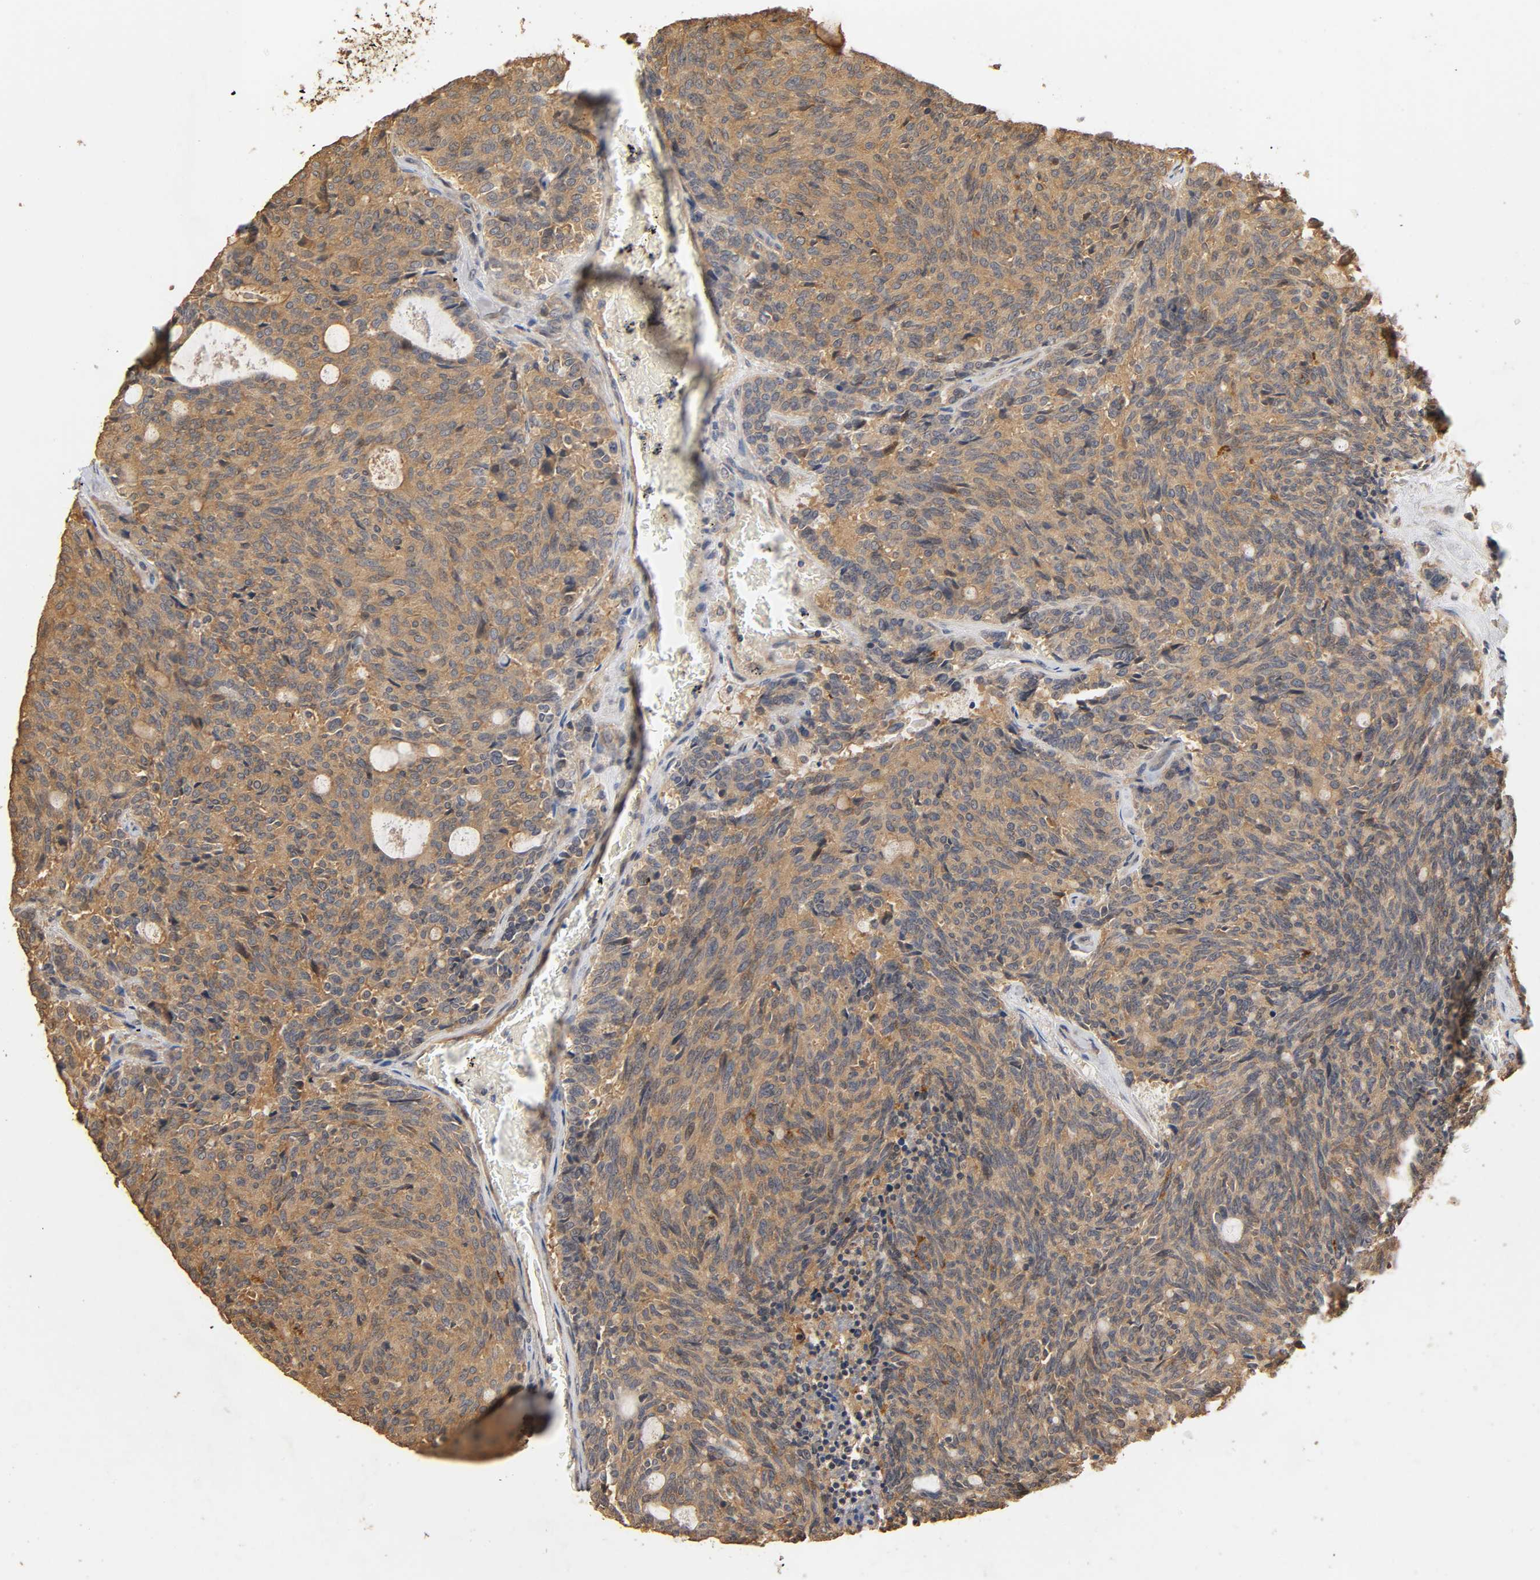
{"staining": {"intensity": "weak", "quantity": ">75%", "location": "cytoplasmic/membranous"}, "tissue": "carcinoid", "cell_type": "Tumor cells", "image_type": "cancer", "snomed": [{"axis": "morphology", "description": "Carcinoid, malignant, NOS"}, {"axis": "topography", "description": "Pancreas"}], "caption": "A high-resolution image shows immunohistochemistry staining of carcinoid, which exhibits weak cytoplasmic/membranous positivity in approximately >75% of tumor cells.", "gene": "ARHGEF7", "patient": {"sex": "female", "age": 54}}